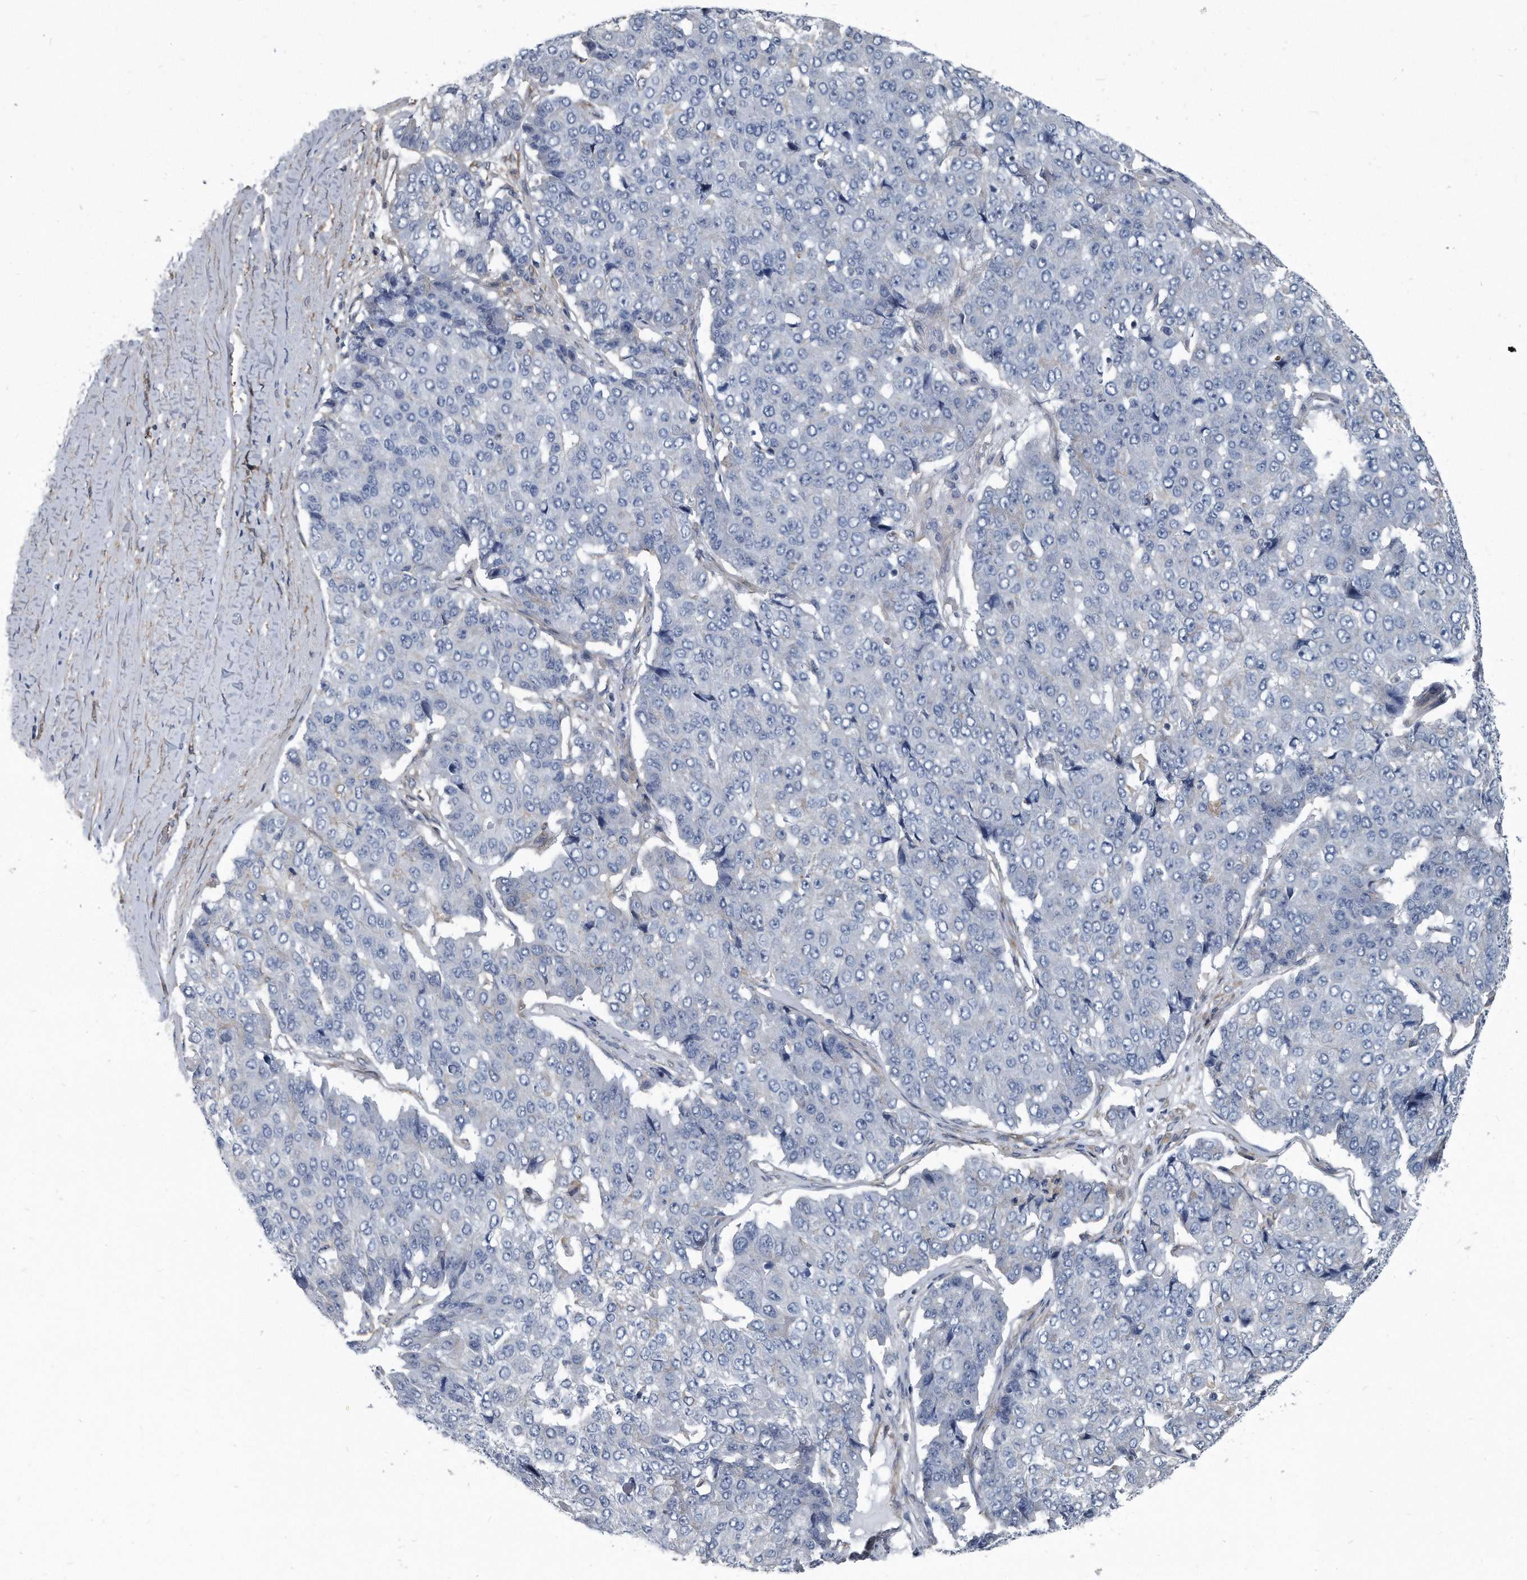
{"staining": {"intensity": "negative", "quantity": "none", "location": "none"}, "tissue": "pancreatic cancer", "cell_type": "Tumor cells", "image_type": "cancer", "snomed": [{"axis": "morphology", "description": "Adenocarcinoma, NOS"}, {"axis": "topography", "description": "Pancreas"}], "caption": "This is an immunohistochemistry micrograph of pancreatic cancer (adenocarcinoma). There is no expression in tumor cells.", "gene": "PLEC", "patient": {"sex": "male", "age": 50}}